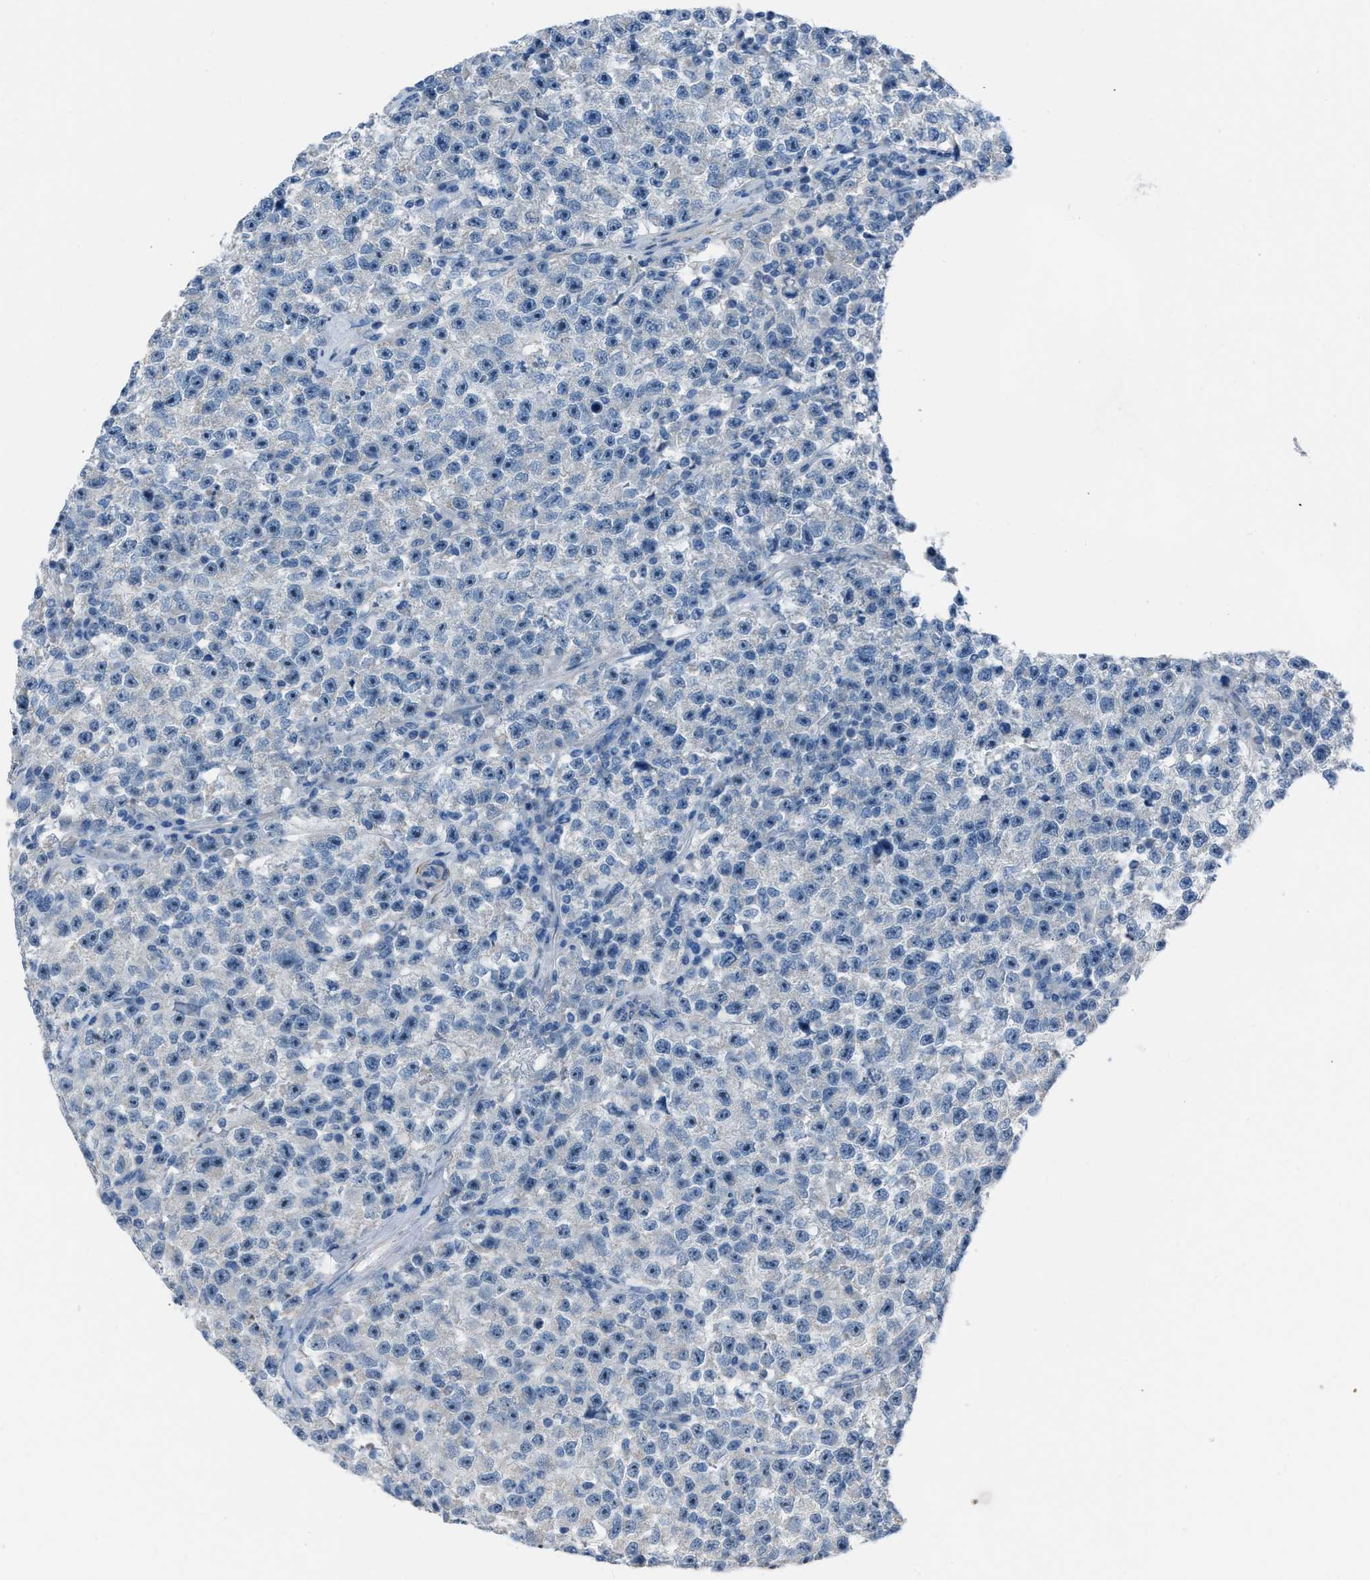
{"staining": {"intensity": "negative", "quantity": "none", "location": "none"}, "tissue": "testis cancer", "cell_type": "Tumor cells", "image_type": "cancer", "snomed": [{"axis": "morphology", "description": "Seminoma, NOS"}, {"axis": "topography", "description": "Testis"}], "caption": "The micrograph demonstrates no significant expression in tumor cells of testis seminoma.", "gene": "SPATC1L", "patient": {"sex": "male", "age": 22}}